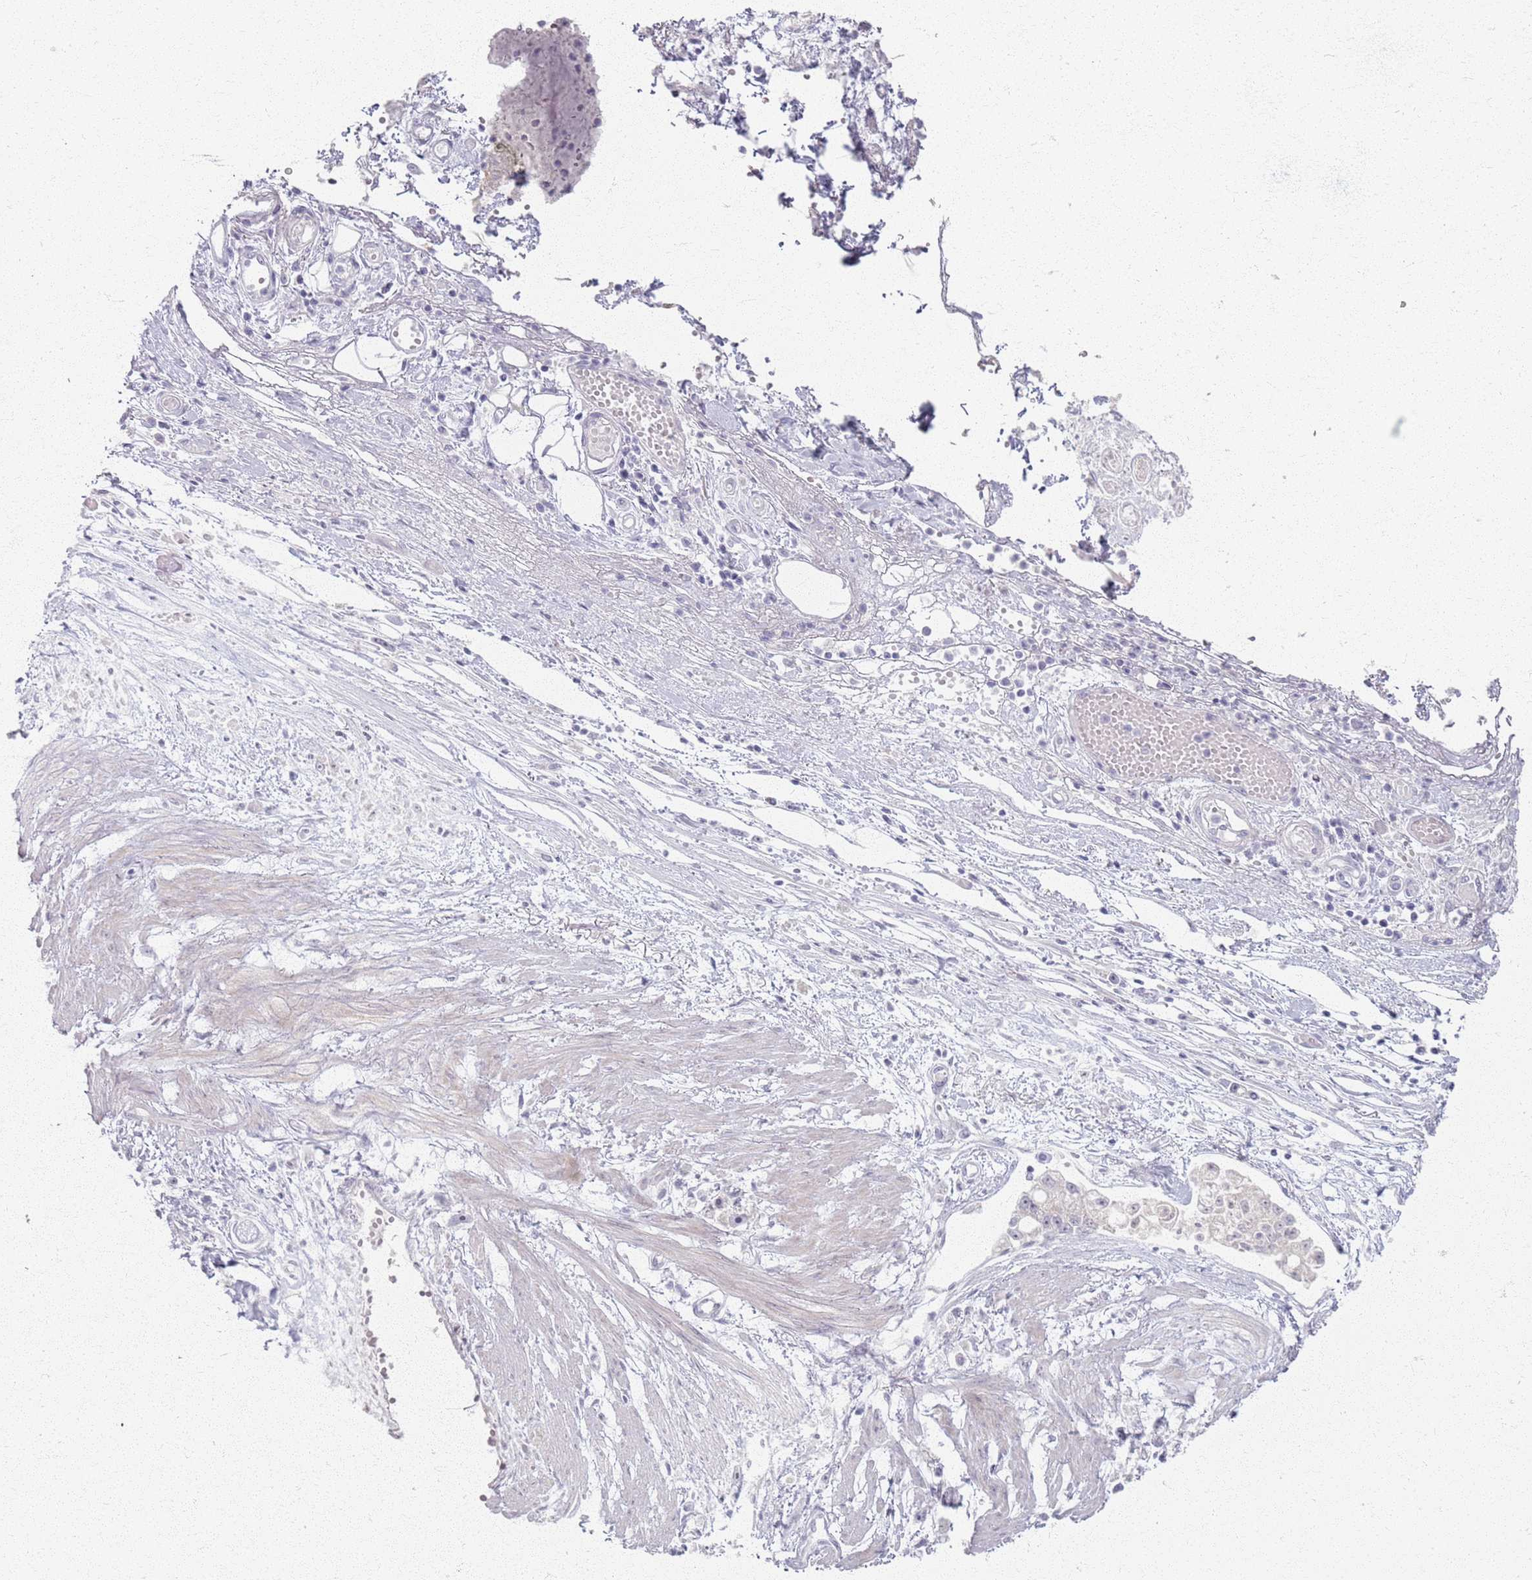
{"staining": {"intensity": "negative", "quantity": "none", "location": "none"}, "tissue": "stomach cancer", "cell_type": "Tumor cells", "image_type": "cancer", "snomed": [{"axis": "morphology", "description": "Adenocarcinoma, NOS"}, {"axis": "topography", "description": "Stomach"}], "caption": "Human adenocarcinoma (stomach) stained for a protein using immunohistochemistry demonstrates no positivity in tumor cells.", "gene": "CRIPT", "patient": {"sex": "female", "age": 59}}